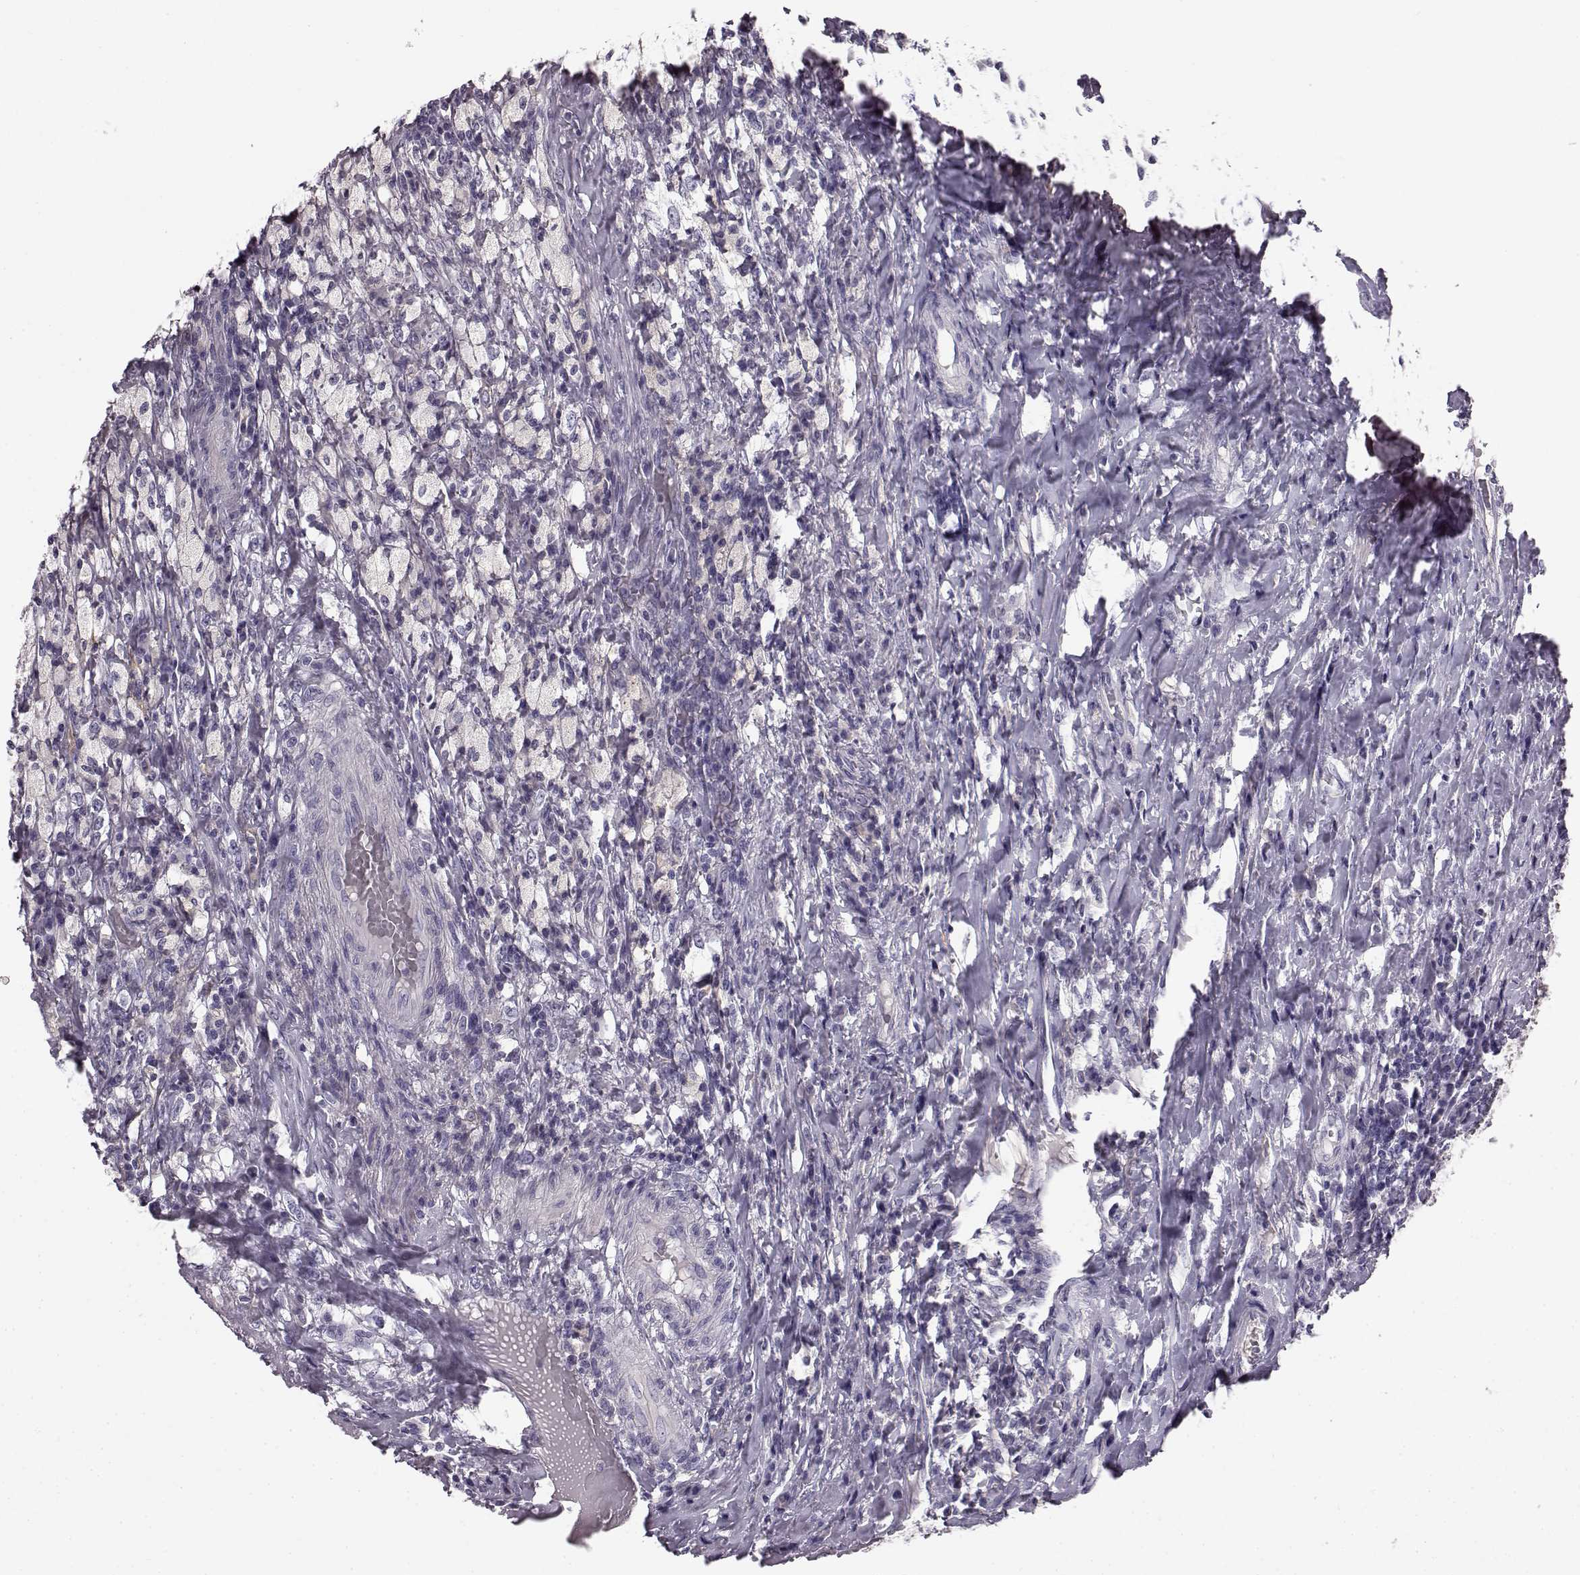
{"staining": {"intensity": "negative", "quantity": "none", "location": "none"}, "tissue": "testis cancer", "cell_type": "Tumor cells", "image_type": "cancer", "snomed": [{"axis": "morphology", "description": "Necrosis, NOS"}, {"axis": "morphology", "description": "Carcinoma, Embryonal, NOS"}, {"axis": "topography", "description": "Testis"}], "caption": "Tumor cells show no significant protein expression in embryonal carcinoma (testis).", "gene": "KRT85", "patient": {"sex": "male", "age": 19}}